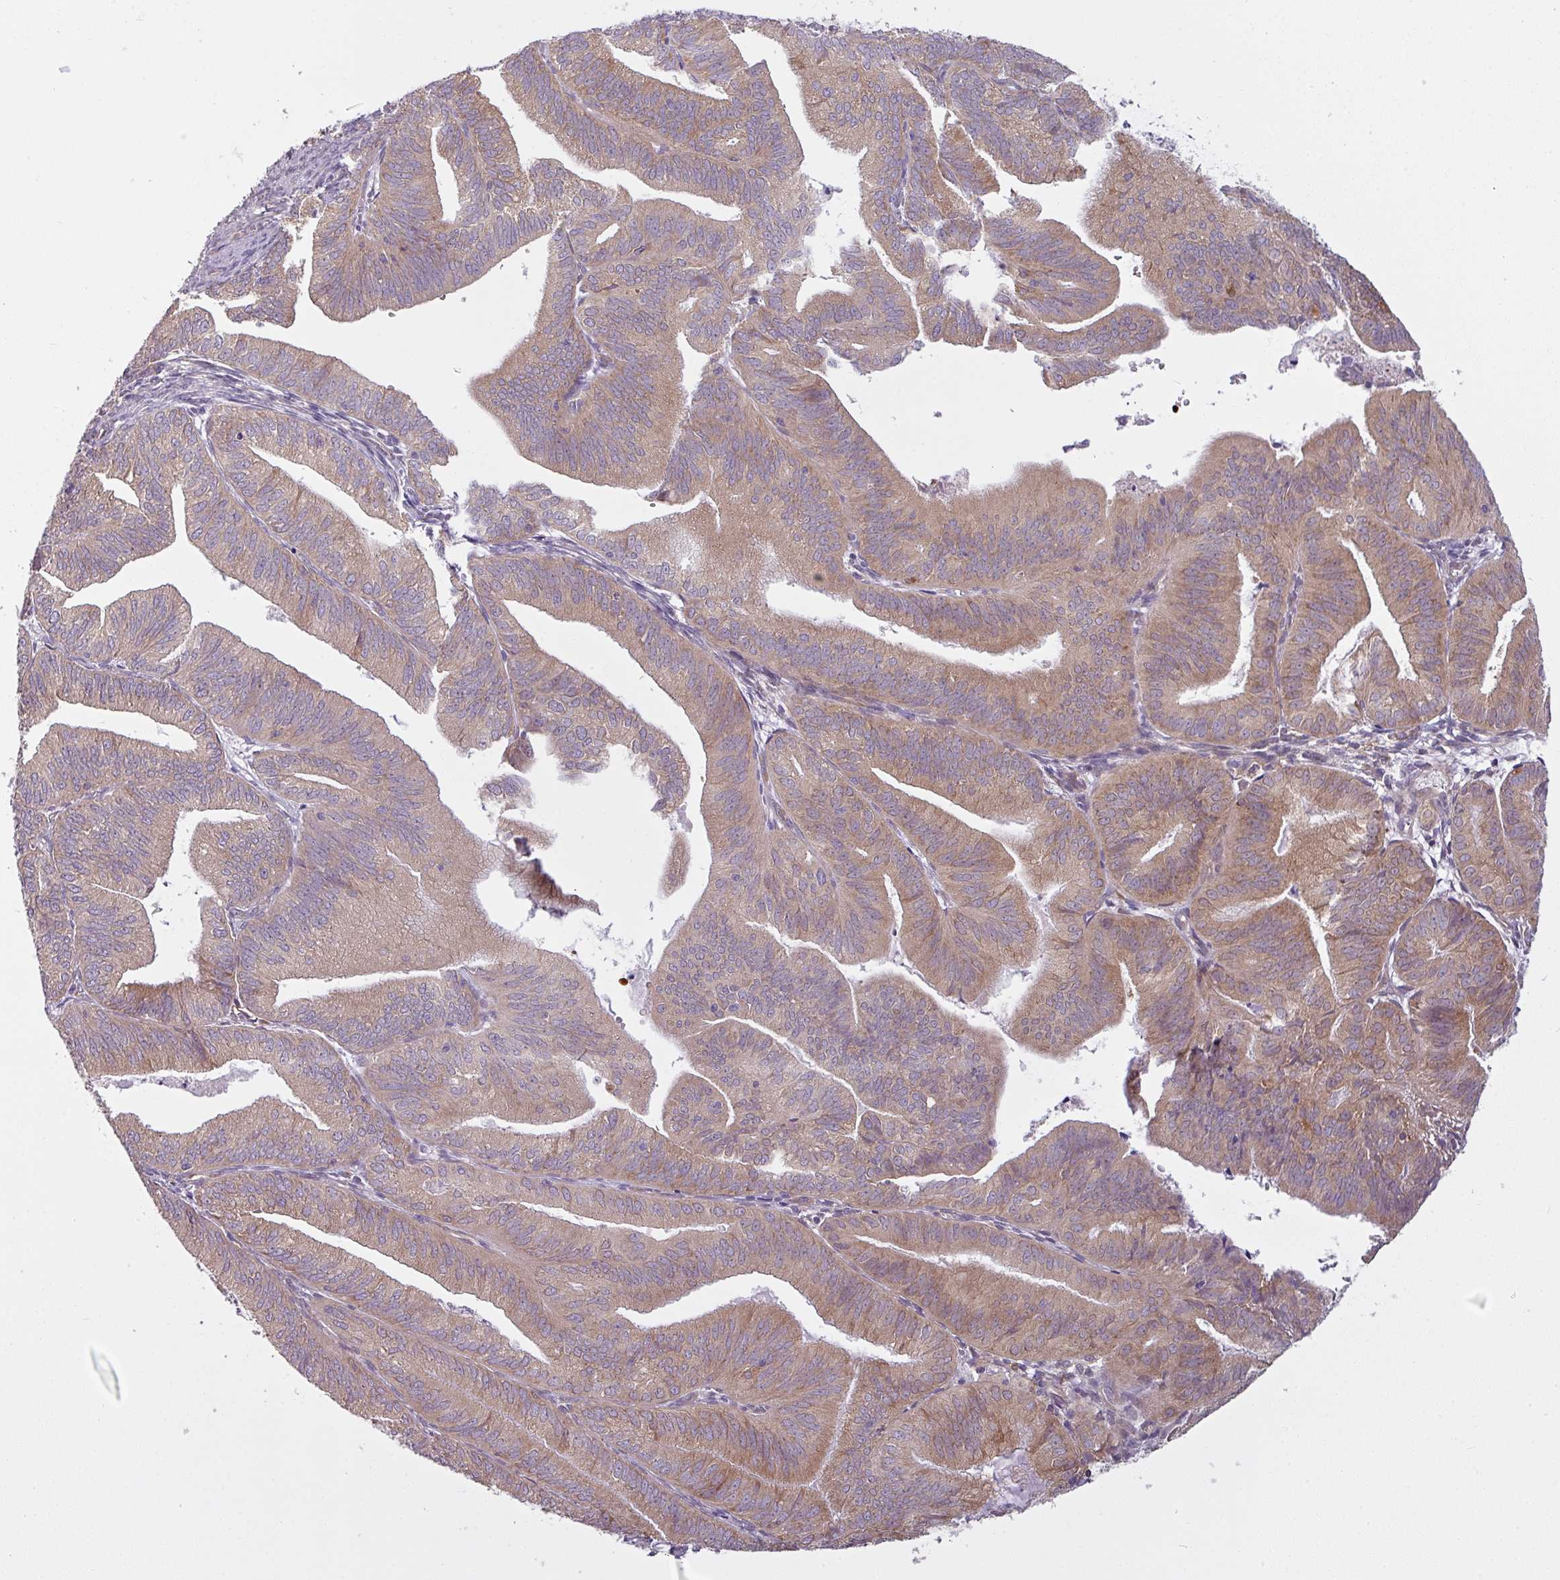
{"staining": {"intensity": "moderate", "quantity": "25%-75%", "location": "cytoplasmic/membranous"}, "tissue": "endometrial cancer", "cell_type": "Tumor cells", "image_type": "cancer", "snomed": [{"axis": "morphology", "description": "Adenocarcinoma, NOS"}, {"axis": "topography", "description": "Endometrium"}], "caption": "A brown stain shows moderate cytoplasmic/membranous expression of a protein in human endometrial cancer tumor cells.", "gene": "CAMK2B", "patient": {"sex": "female", "age": 70}}